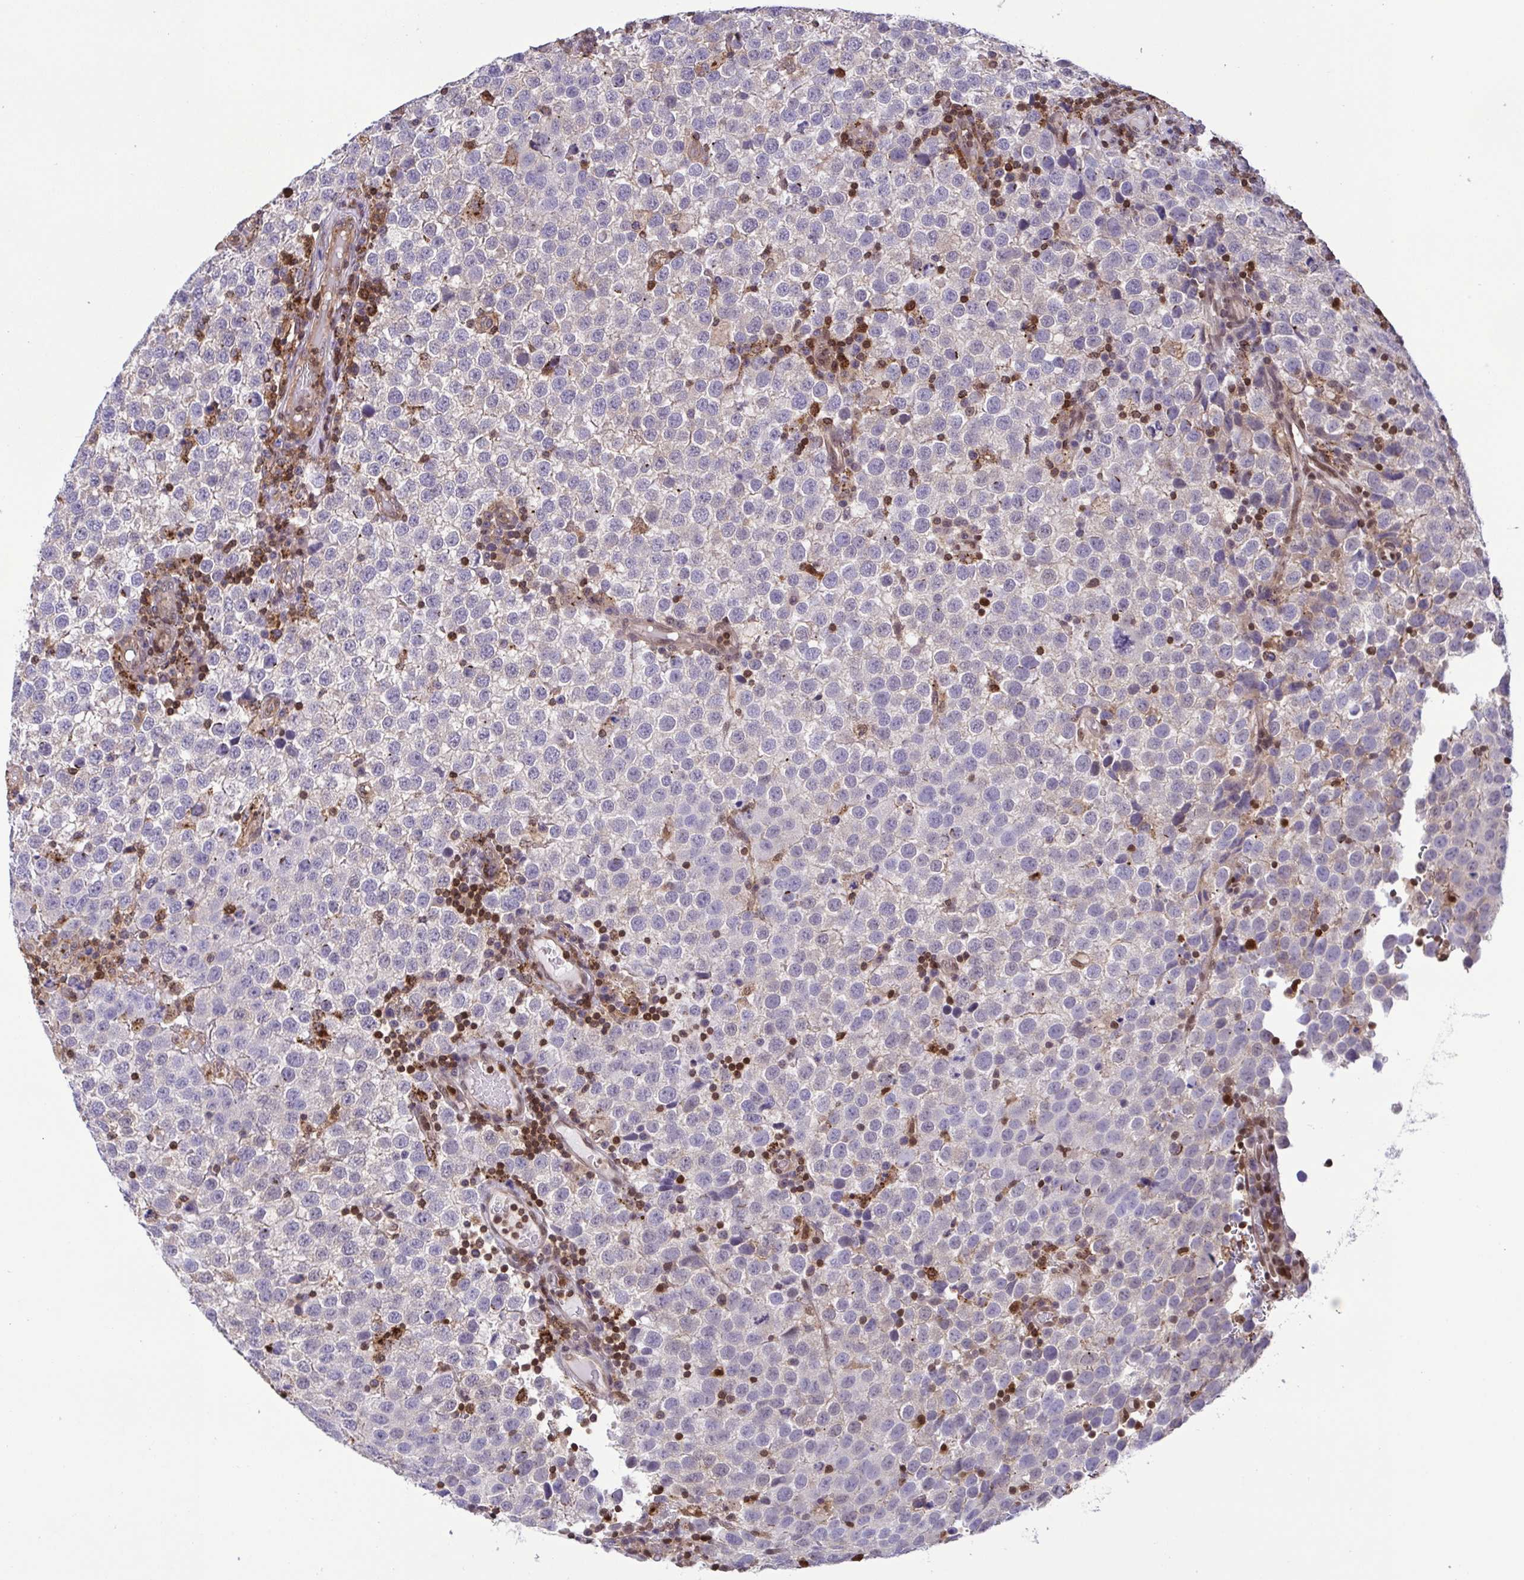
{"staining": {"intensity": "weak", "quantity": "25%-75%", "location": "cytoplasmic/membranous"}, "tissue": "testis cancer", "cell_type": "Tumor cells", "image_type": "cancer", "snomed": [{"axis": "morphology", "description": "Seminoma, NOS"}, {"axis": "topography", "description": "Testis"}], "caption": "There is low levels of weak cytoplasmic/membranous positivity in tumor cells of testis cancer (seminoma), as demonstrated by immunohistochemical staining (brown color).", "gene": "CHMP1B", "patient": {"sex": "male", "age": 34}}